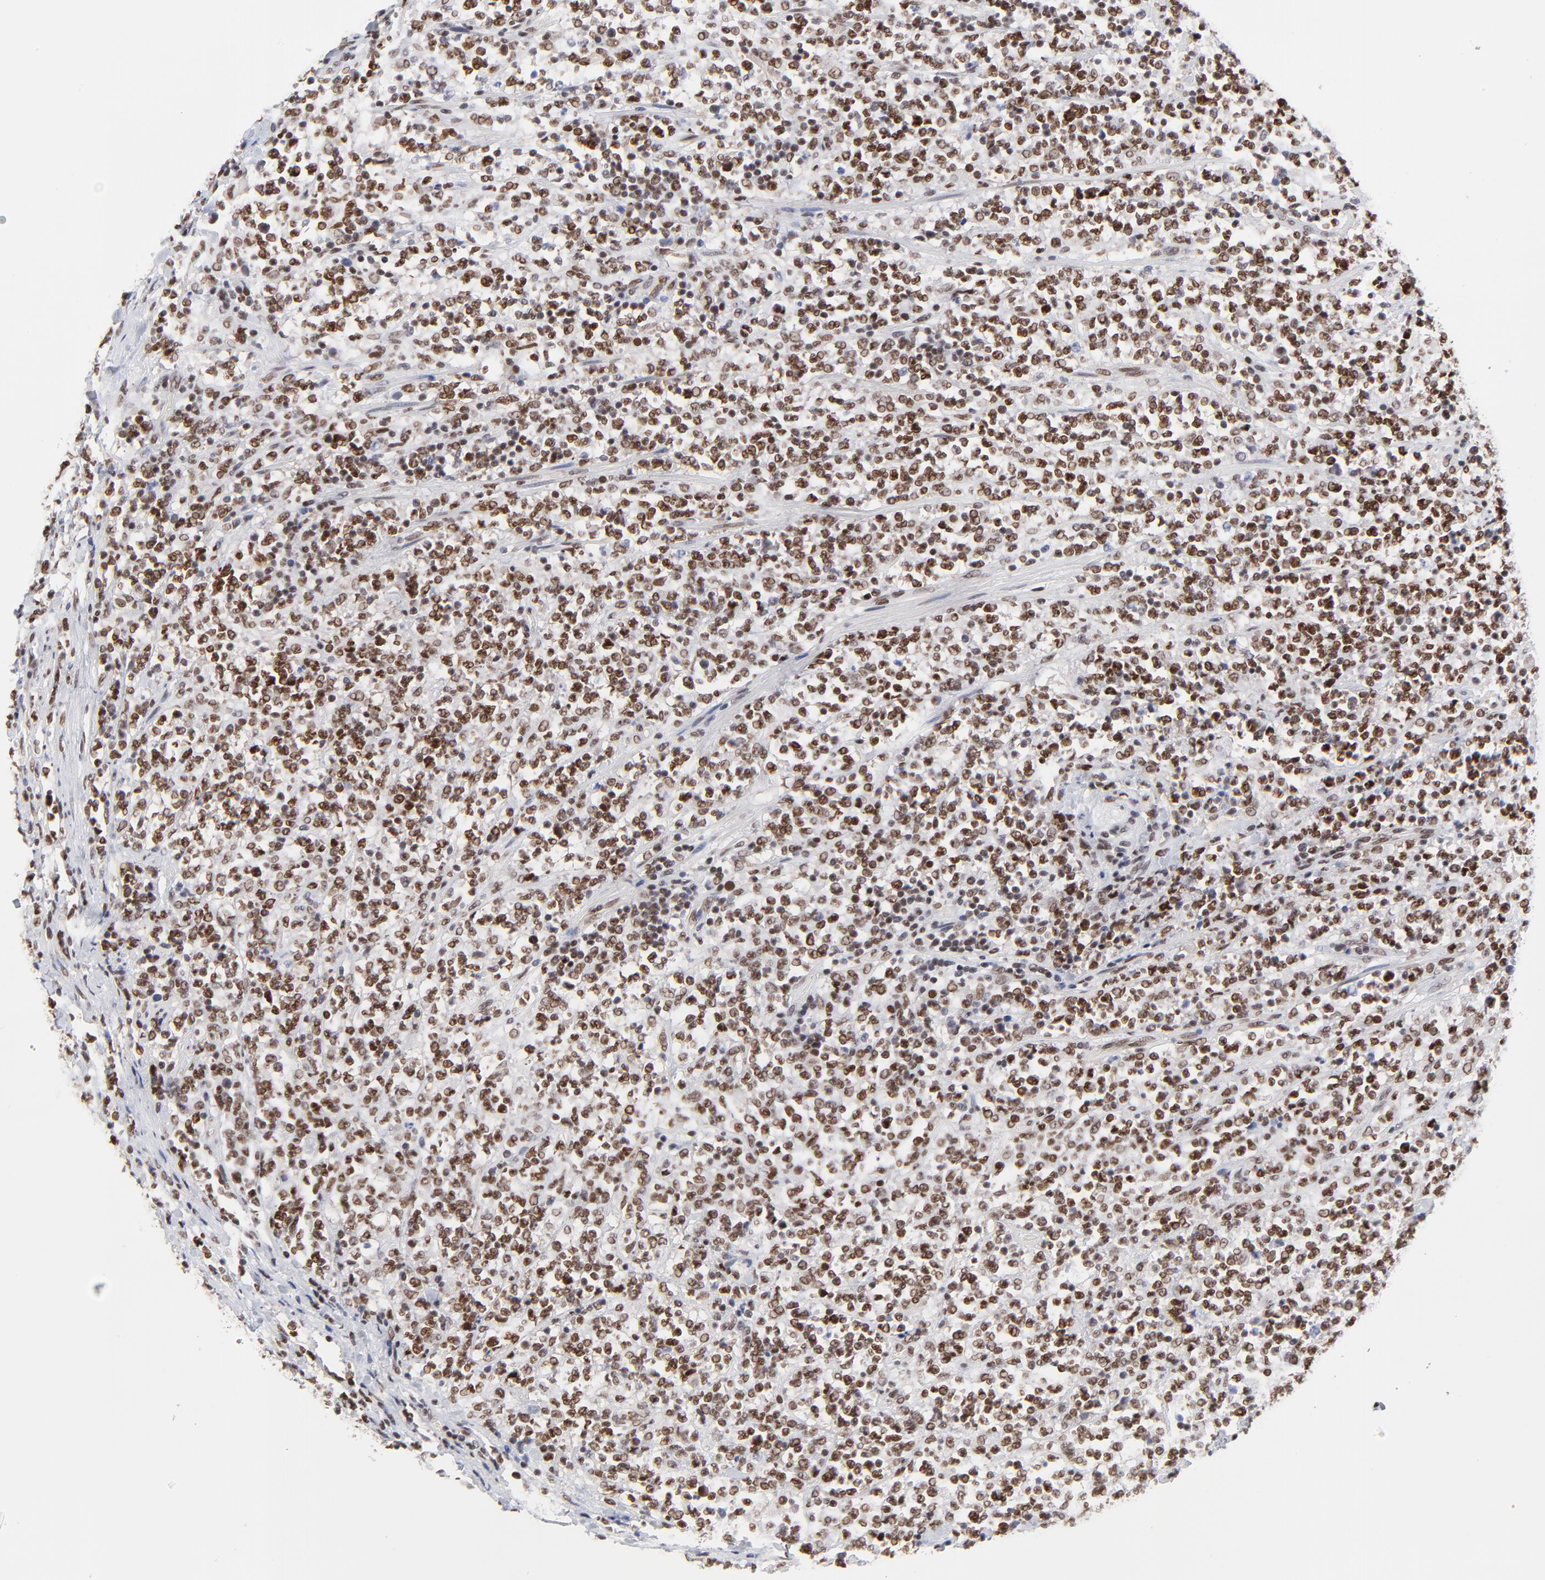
{"staining": {"intensity": "strong", "quantity": ">75%", "location": "nuclear"}, "tissue": "lymphoma", "cell_type": "Tumor cells", "image_type": "cancer", "snomed": [{"axis": "morphology", "description": "Malignant lymphoma, non-Hodgkin's type, High grade"}, {"axis": "topography", "description": "Soft tissue"}], "caption": "Strong nuclear positivity is appreciated in approximately >75% of tumor cells in lymphoma.", "gene": "ZMYM3", "patient": {"sex": "male", "age": 18}}